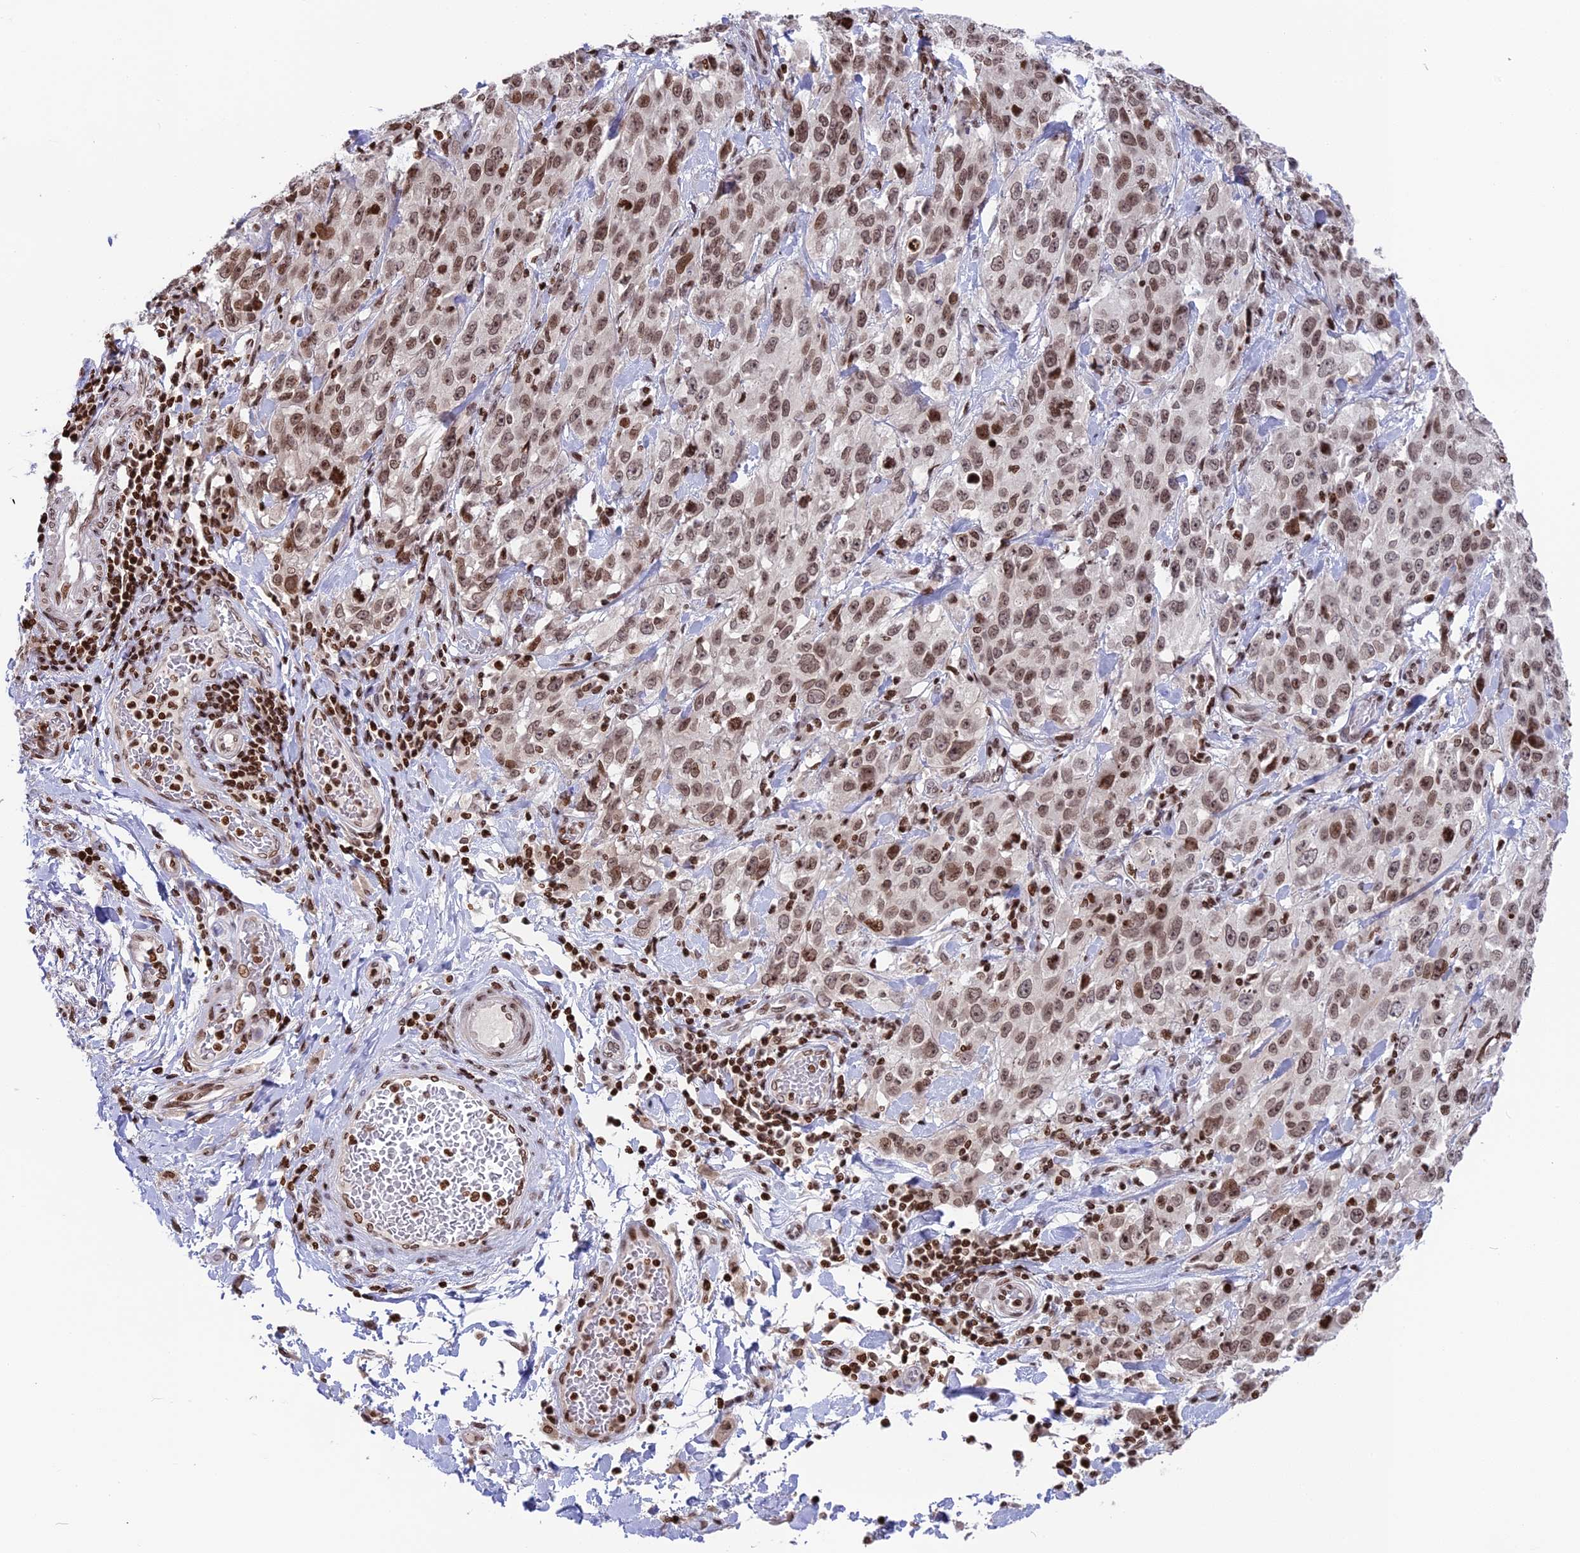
{"staining": {"intensity": "moderate", "quantity": ">75%", "location": "nuclear"}, "tissue": "stomach cancer", "cell_type": "Tumor cells", "image_type": "cancer", "snomed": [{"axis": "morphology", "description": "Normal tissue, NOS"}, {"axis": "morphology", "description": "Adenocarcinoma, NOS"}, {"axis": "topography", "description": "Lymph node"}, {"axis": "topography", "description": "Stomach"}], "caption": "Immunohistochemical staining of human stomach cancer exhibits moderate nuclear protein expression in approximately >75% of tumor cells.", "gene": "TET2", "patient": {"sex": "male", "age": 48}}